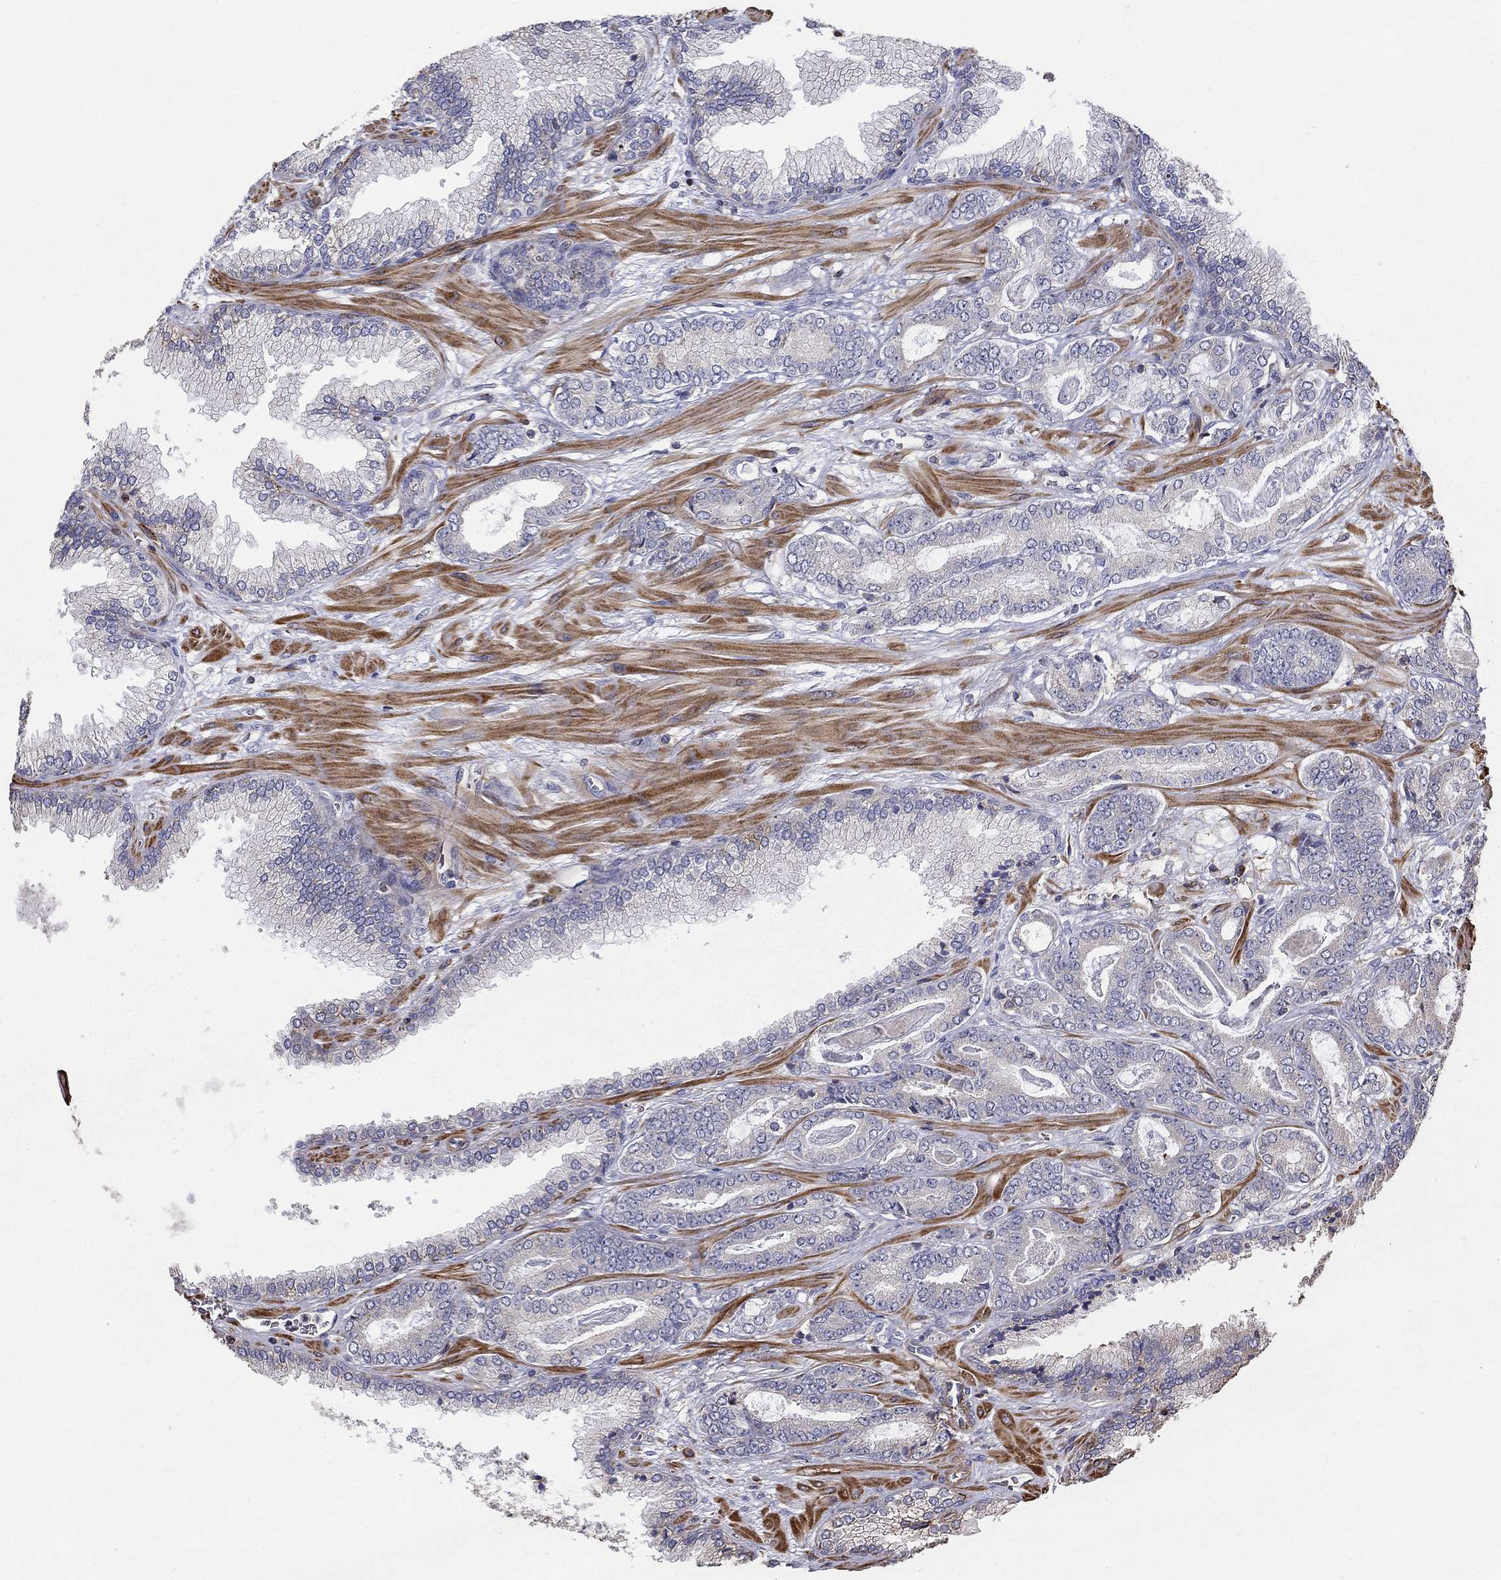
{"staining": {"intensity": "negative", "quantity": "none", "location": "none"}, "tissue": "prostate cancer", "cell_type": "Tumor cells", "image_type": "cancer", "snomed": [{"axis": "morphology", "description": "Adenocarcinoma, Low grade"}, {"axis": "topography", "description": "Prostate"}], "caption": "This is an immunohistochemistry (IHC) photomicrograph of adenocarcinoma (low-grade) (prostate). There is no staining in tumor cells.", "gene": "NPHP1", "patient": {"sex": "male", "age": 69}}